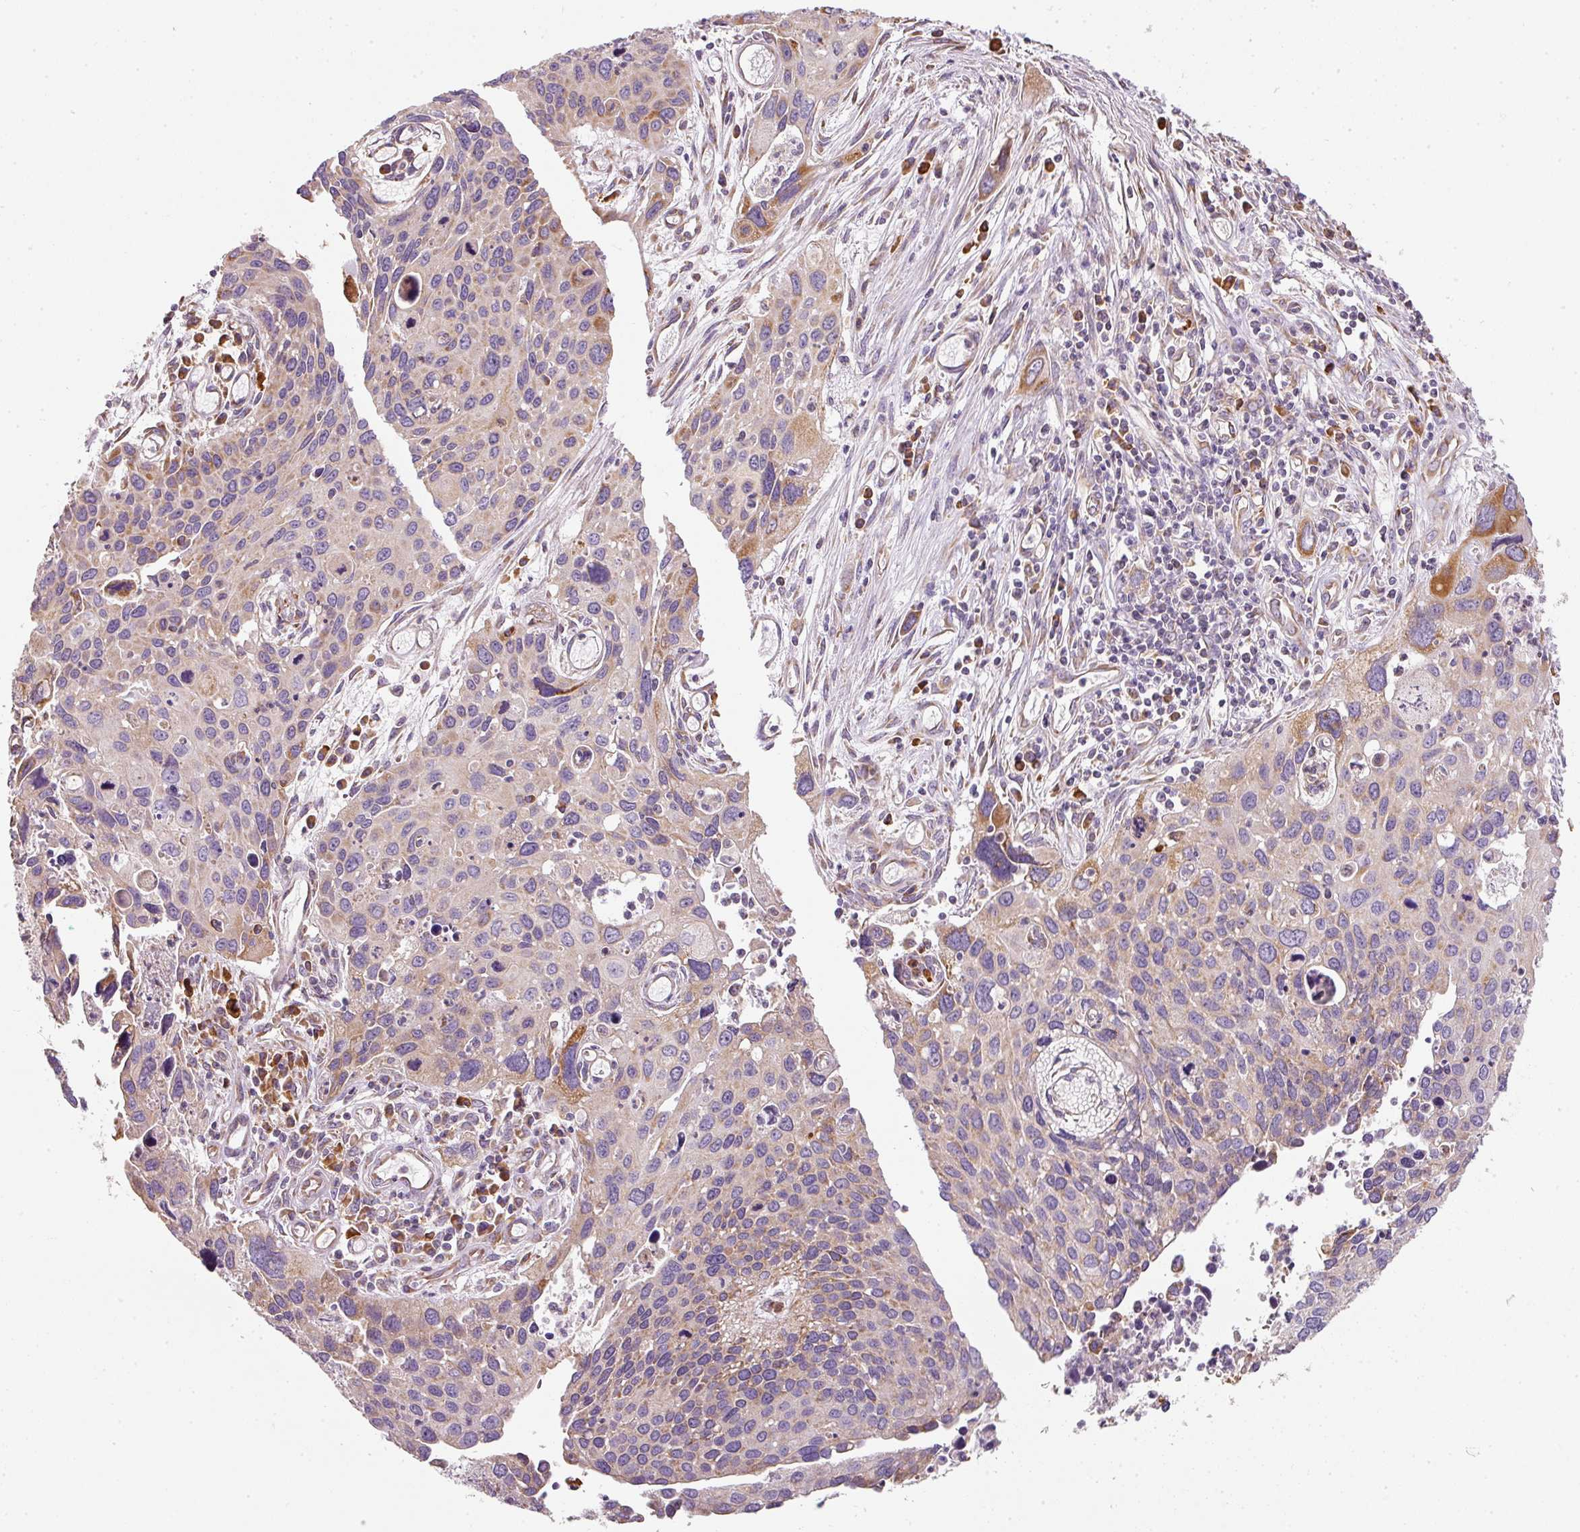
{"staining": {"intensity": "moderate", "quantity": "<25%", "location": "cytoplasmic/membranous"}, "tissue": "cervical cancer", "cell_type": "Tumor cells", "image_type": "cancer", "snomed": [{"axis": "morphology", "description": "Squamous cell carcinoma, NOS"}, {"axis": "topography", "description": "Cervix"}], "caption": "Protein expression analysis of human squamous cell carcinoma (cervical) reveals moderate cytoplasmic/membranous expression in approximately <25% of tumor cells. The staining was performed using DAB (3,3'-diaminobenzidine), with brown indicating positive protein expression. Nuclei are stained blue with hematoxylin.", "gene": "MORN4", "patient": {"sex": "female", "age": 55}}